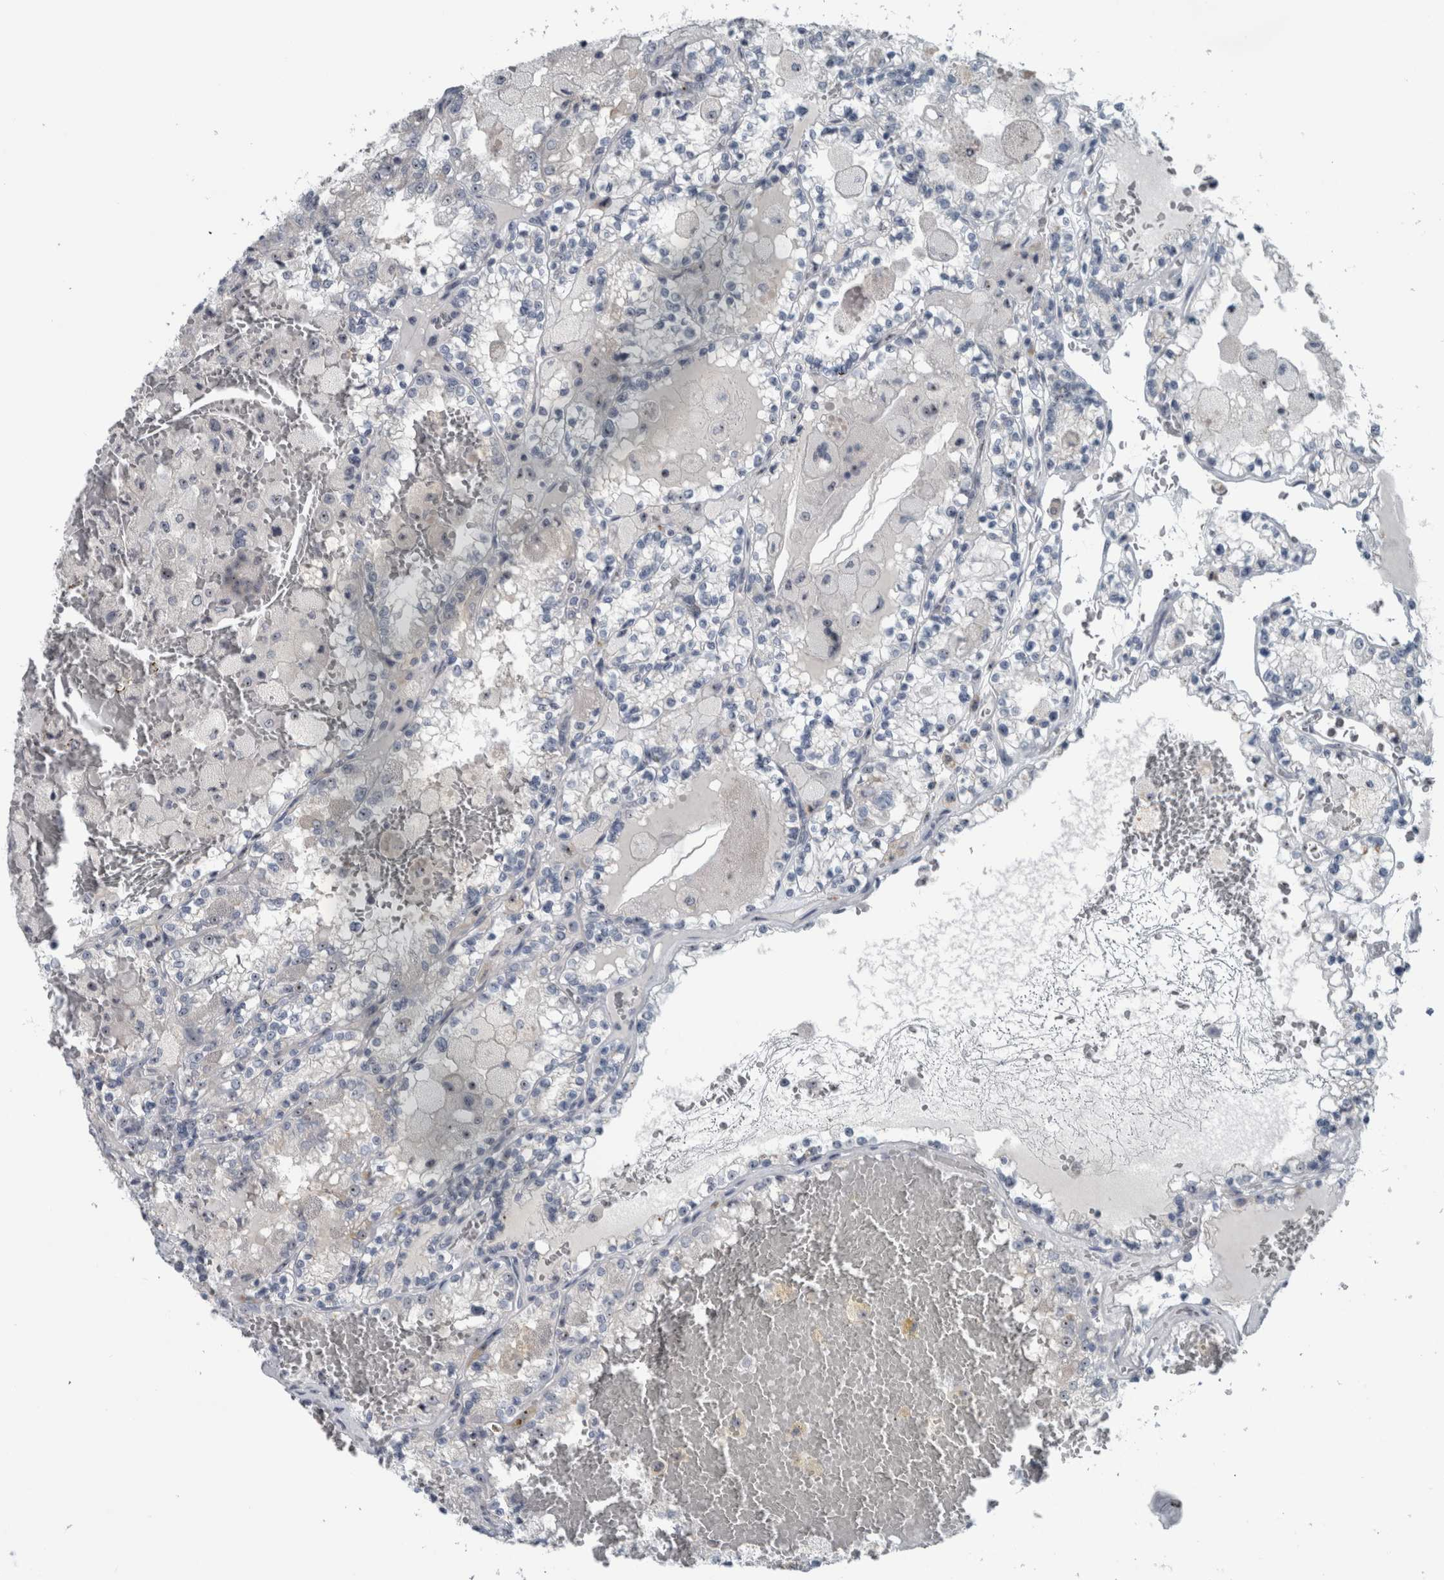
{"staining": {"intensity": "negative", "quantity": "none", "location": "none"}, "tissue": "renal cancer", "cell_type": "Tumor cells", "image_type": "cancer", "snomed": [{"axis": "morphology", "description": "Adenocarcinoma, NOS"}, {"axis": "topography", "description": "Kidney"}], "caption": "Tumor cells show no significant protein positivity in renal cancer.", "gene": "UTP6", "patient": {"sex": "female", "age": 56}}